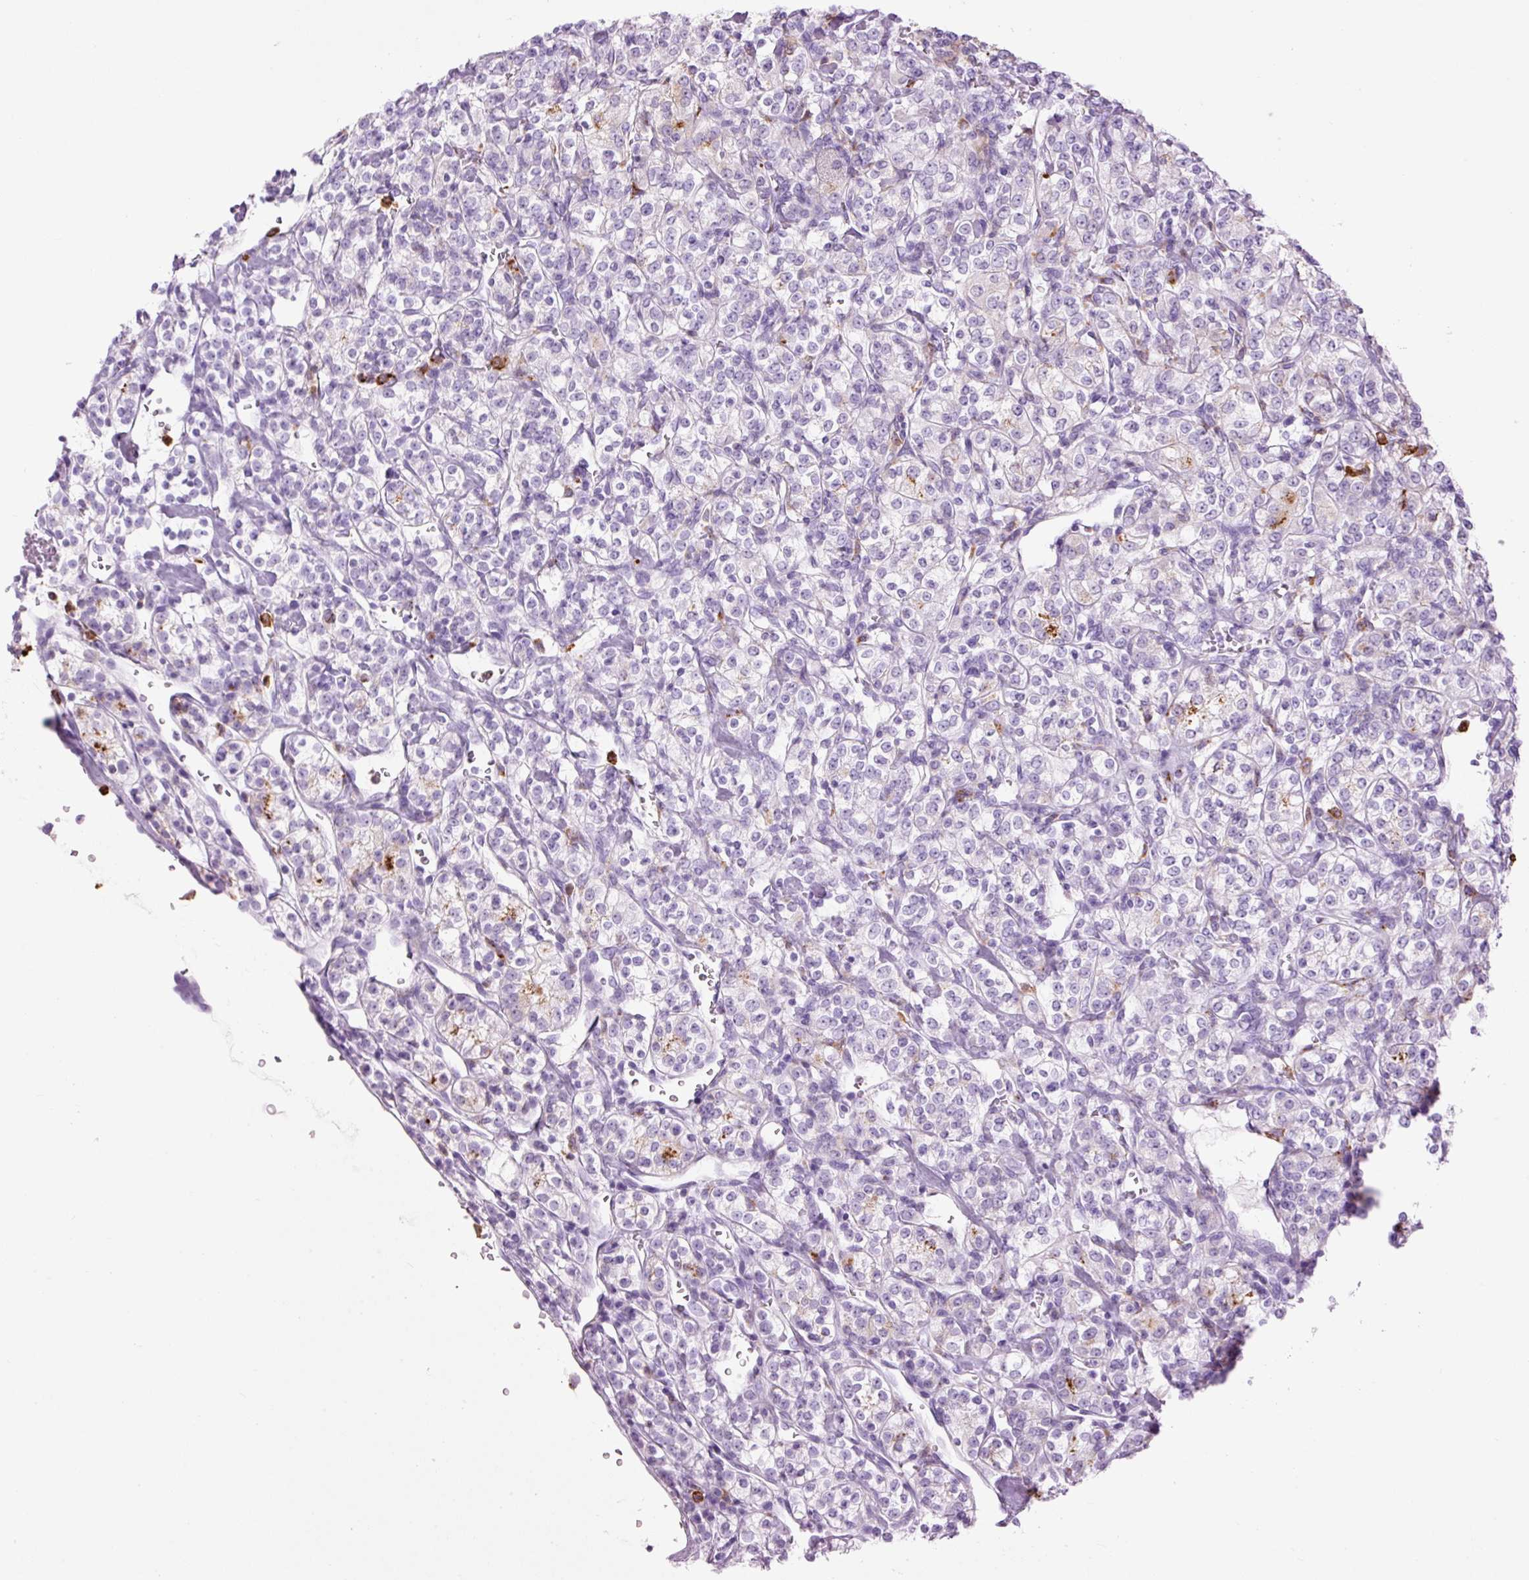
{"staining": {"intensity": "negative", "quantity": "none", "location": "none"}, "tissue": "renal cancer", "cell_type": "Tumor cells", "image_type": "cancer", "snomed": [{"axis": "morphology", "description": "Adenocarcinoma, NOS"}, {"axis": "topography", "description": "Kidney"}], "caption": "Immunohistochemistry (IHC) of renal cancer (adenocarcinoma) displays no expression in tumor cells.", "gene": "LYZ", "patient": {"sex": "male", "age": 77}}